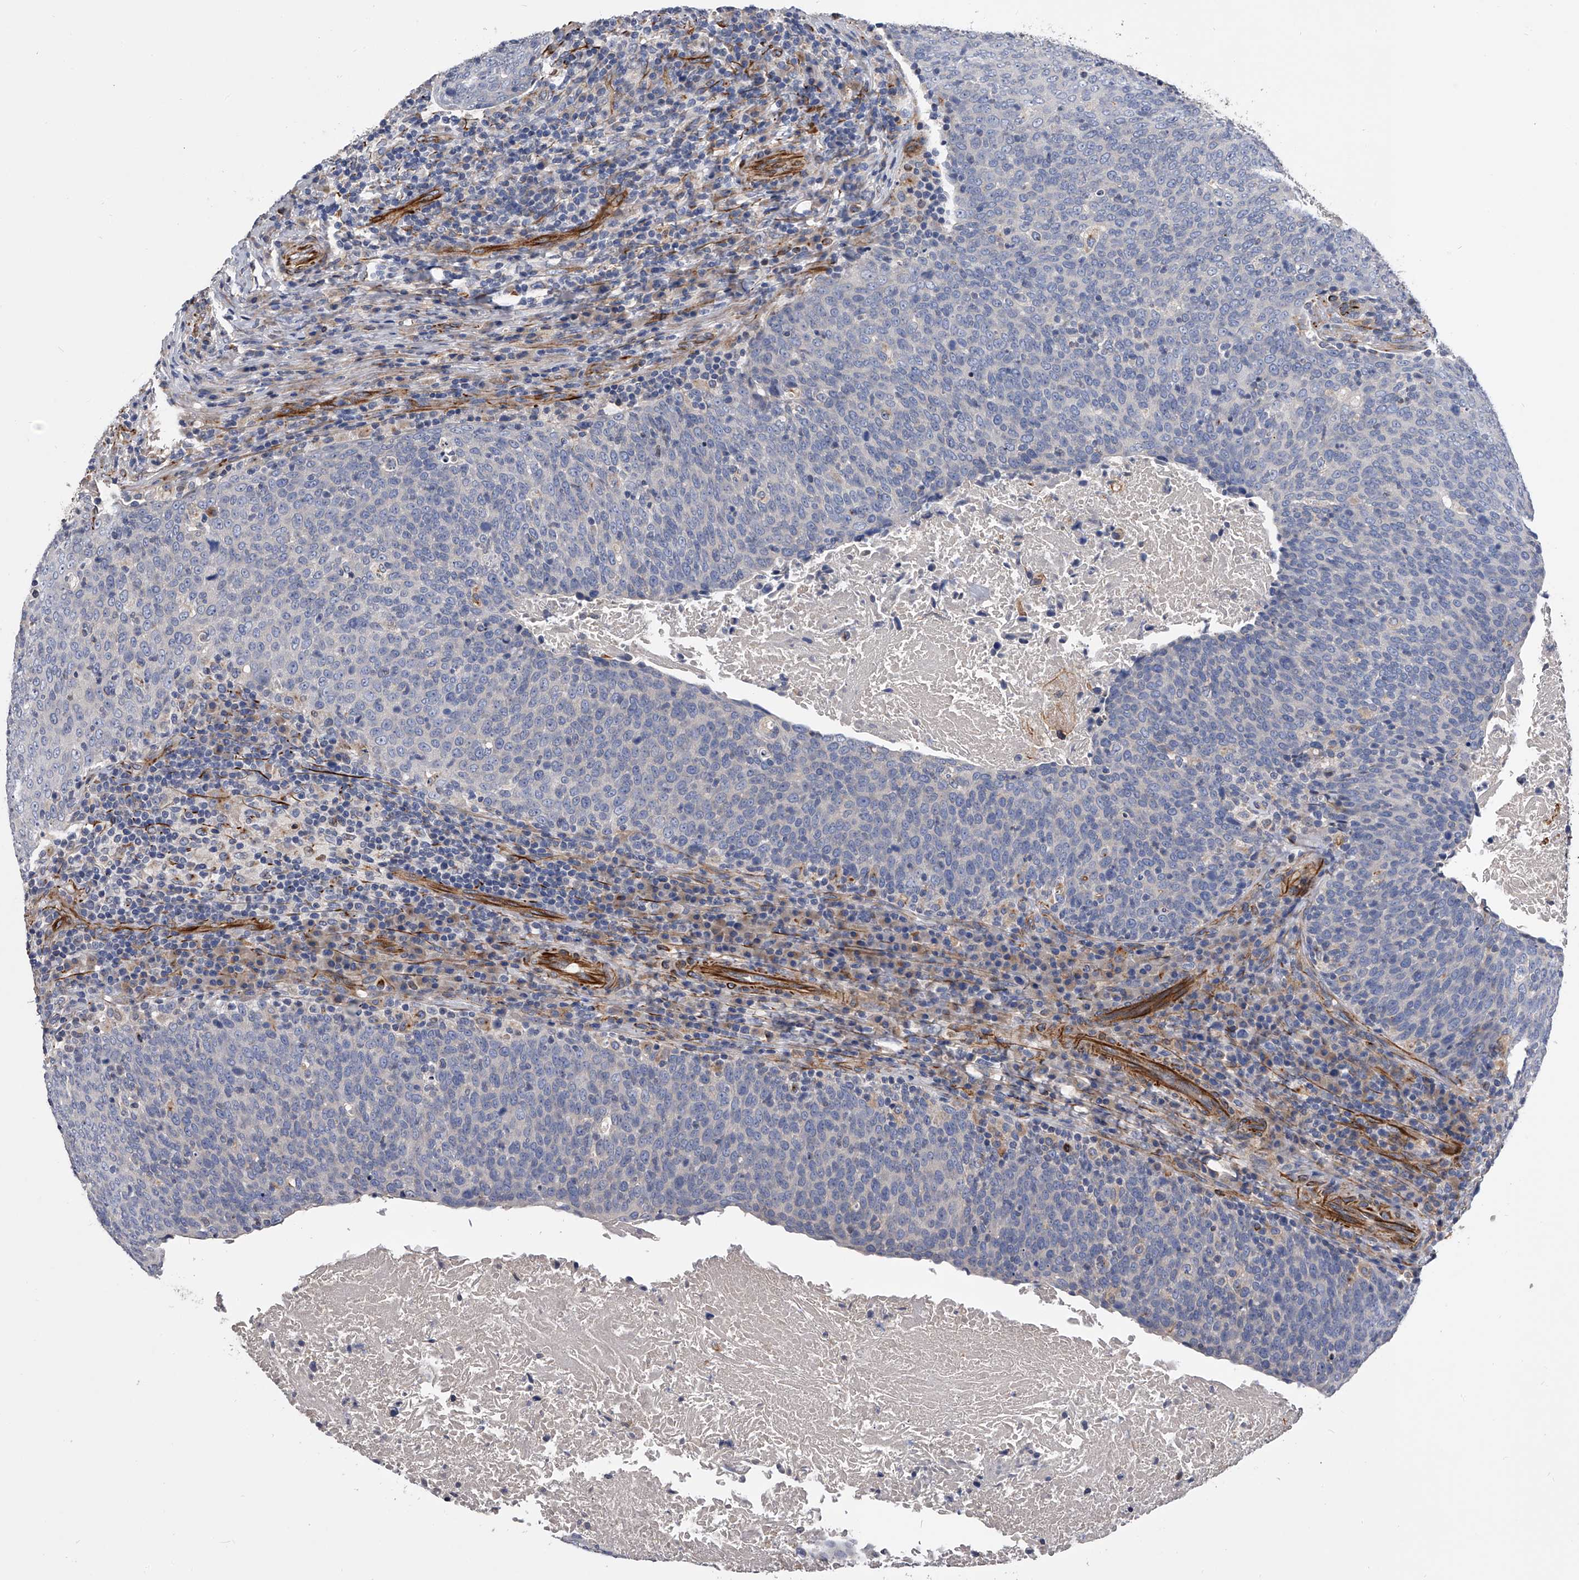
{"staining": {"intensity": "negative", "quantity": "none", "location": "none"}, "tissue": "head and neck cancer", "cell_type": "Tumor cells", "image_type": "cancer", "snomed": [{"axis": "morphology", "description": "Squamous cell carcinoma, NOS"}, {"axis": "morphology", "description": "Squamous cell carcinoma, metastatic, NOS"}, {"axis": "topography", "description": "Lymph node"}, {"axis": "topography", "description": "Head-Neck"}], "caption": "Tumor cells are negative for protein expression in human head and neck cancer. Brightfield microscopy of IHC stained with DAB (brown) and hematoxylin (blue), captured at high magnification.", "gene": "EFCAB7", "patient": {"sex": "male", "age": 62}}